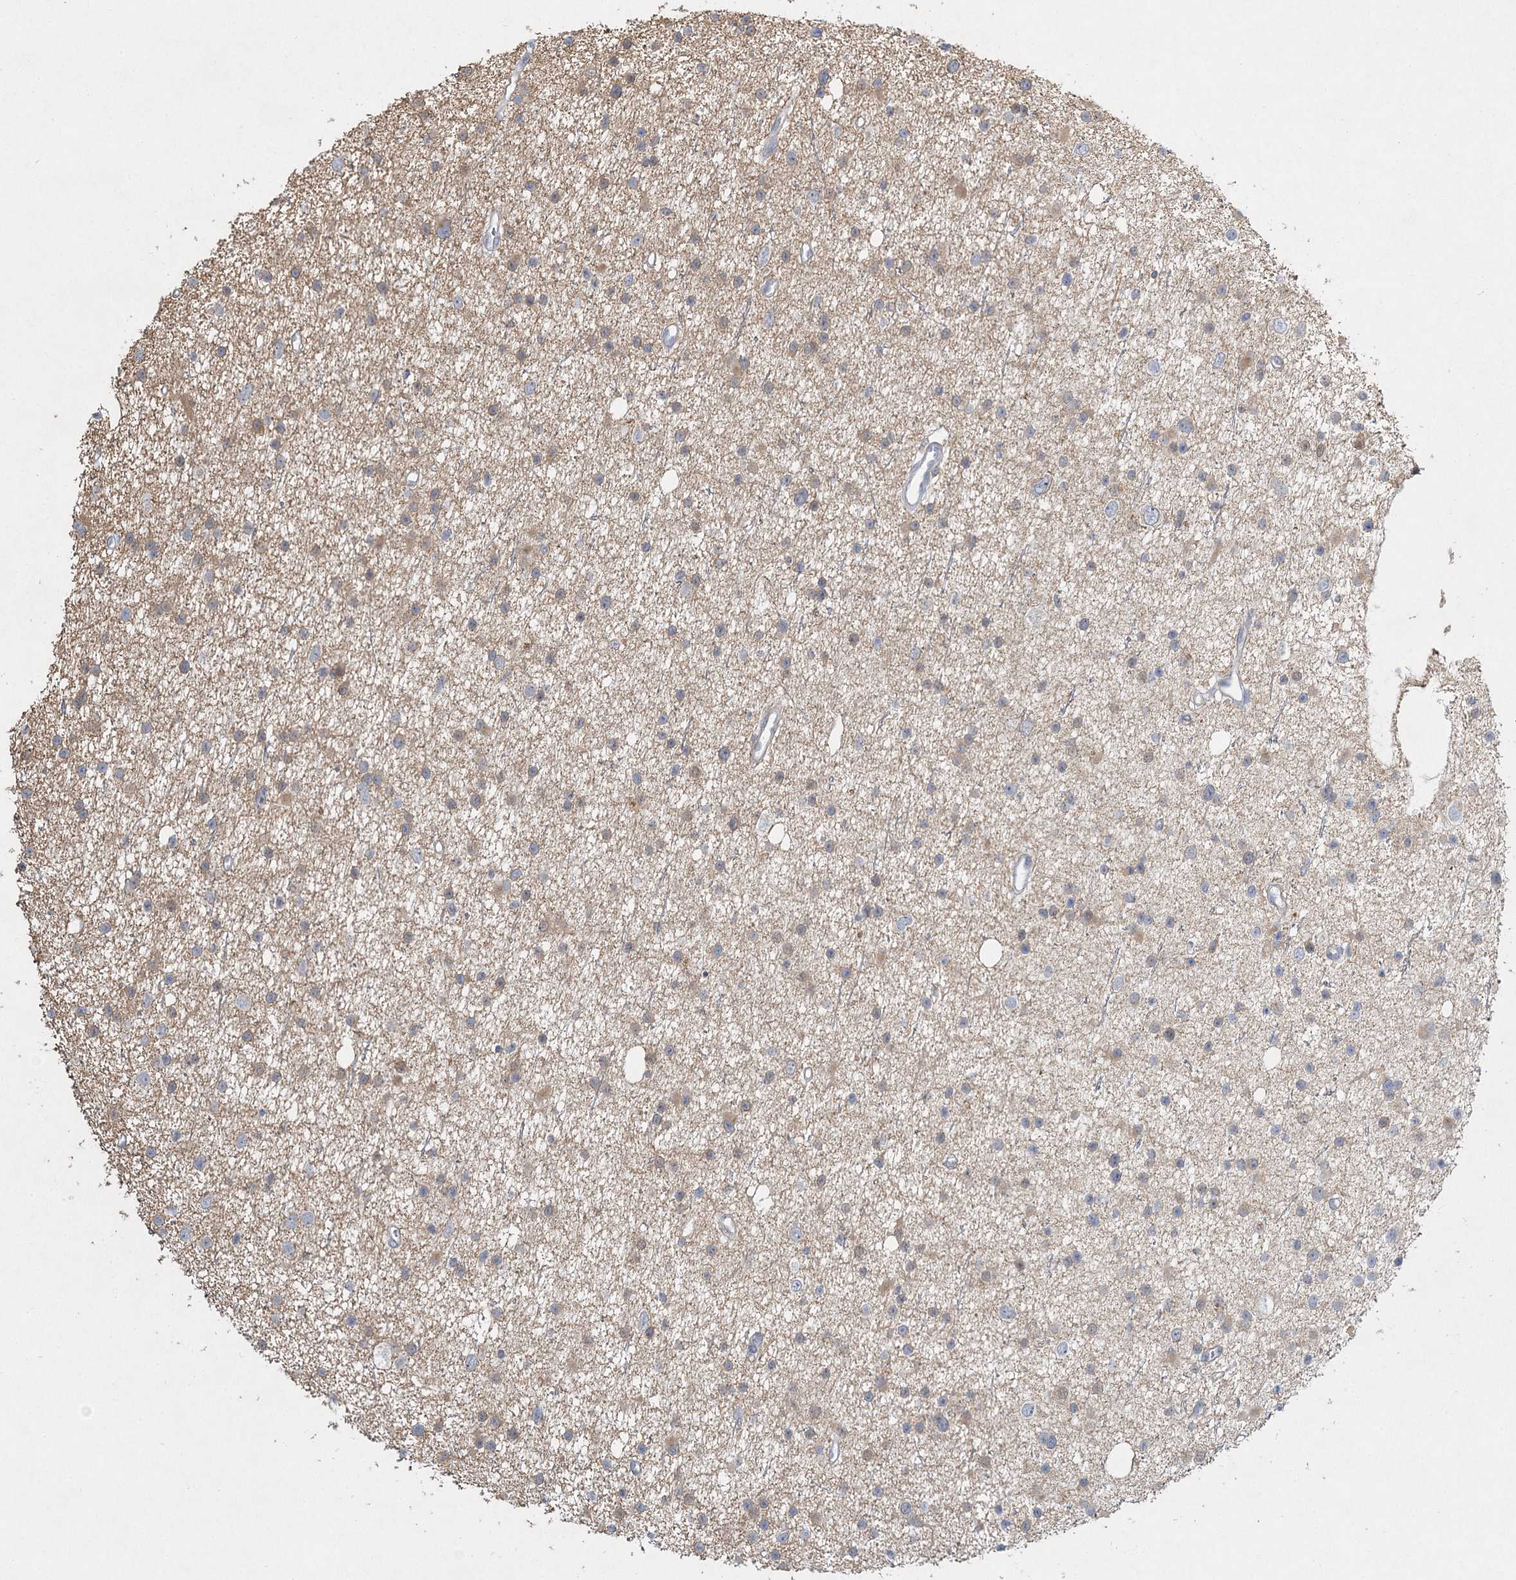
{"staining": {"intensity": "weak", "quantity": "25%-75%", "location": "cytoplasmic/membranous"}, "tissue": "glioma", "cell_type": "Tumor cells", "image_type": "cancer", "snomed": [{"axis": "morphology", "description": "Glioma, malignant, Low grade"}, {"axis": "topography", "description": "Cerebral cortex"}], "caption": "Immunohistochemical staining of malignant glioma (low-grade) displays weak cytoplasmic/membranous protein staining in about 25%-75% of tumor cells.", "gene": "MAT2B", "patient": {"sex": "female", "age": 39}}